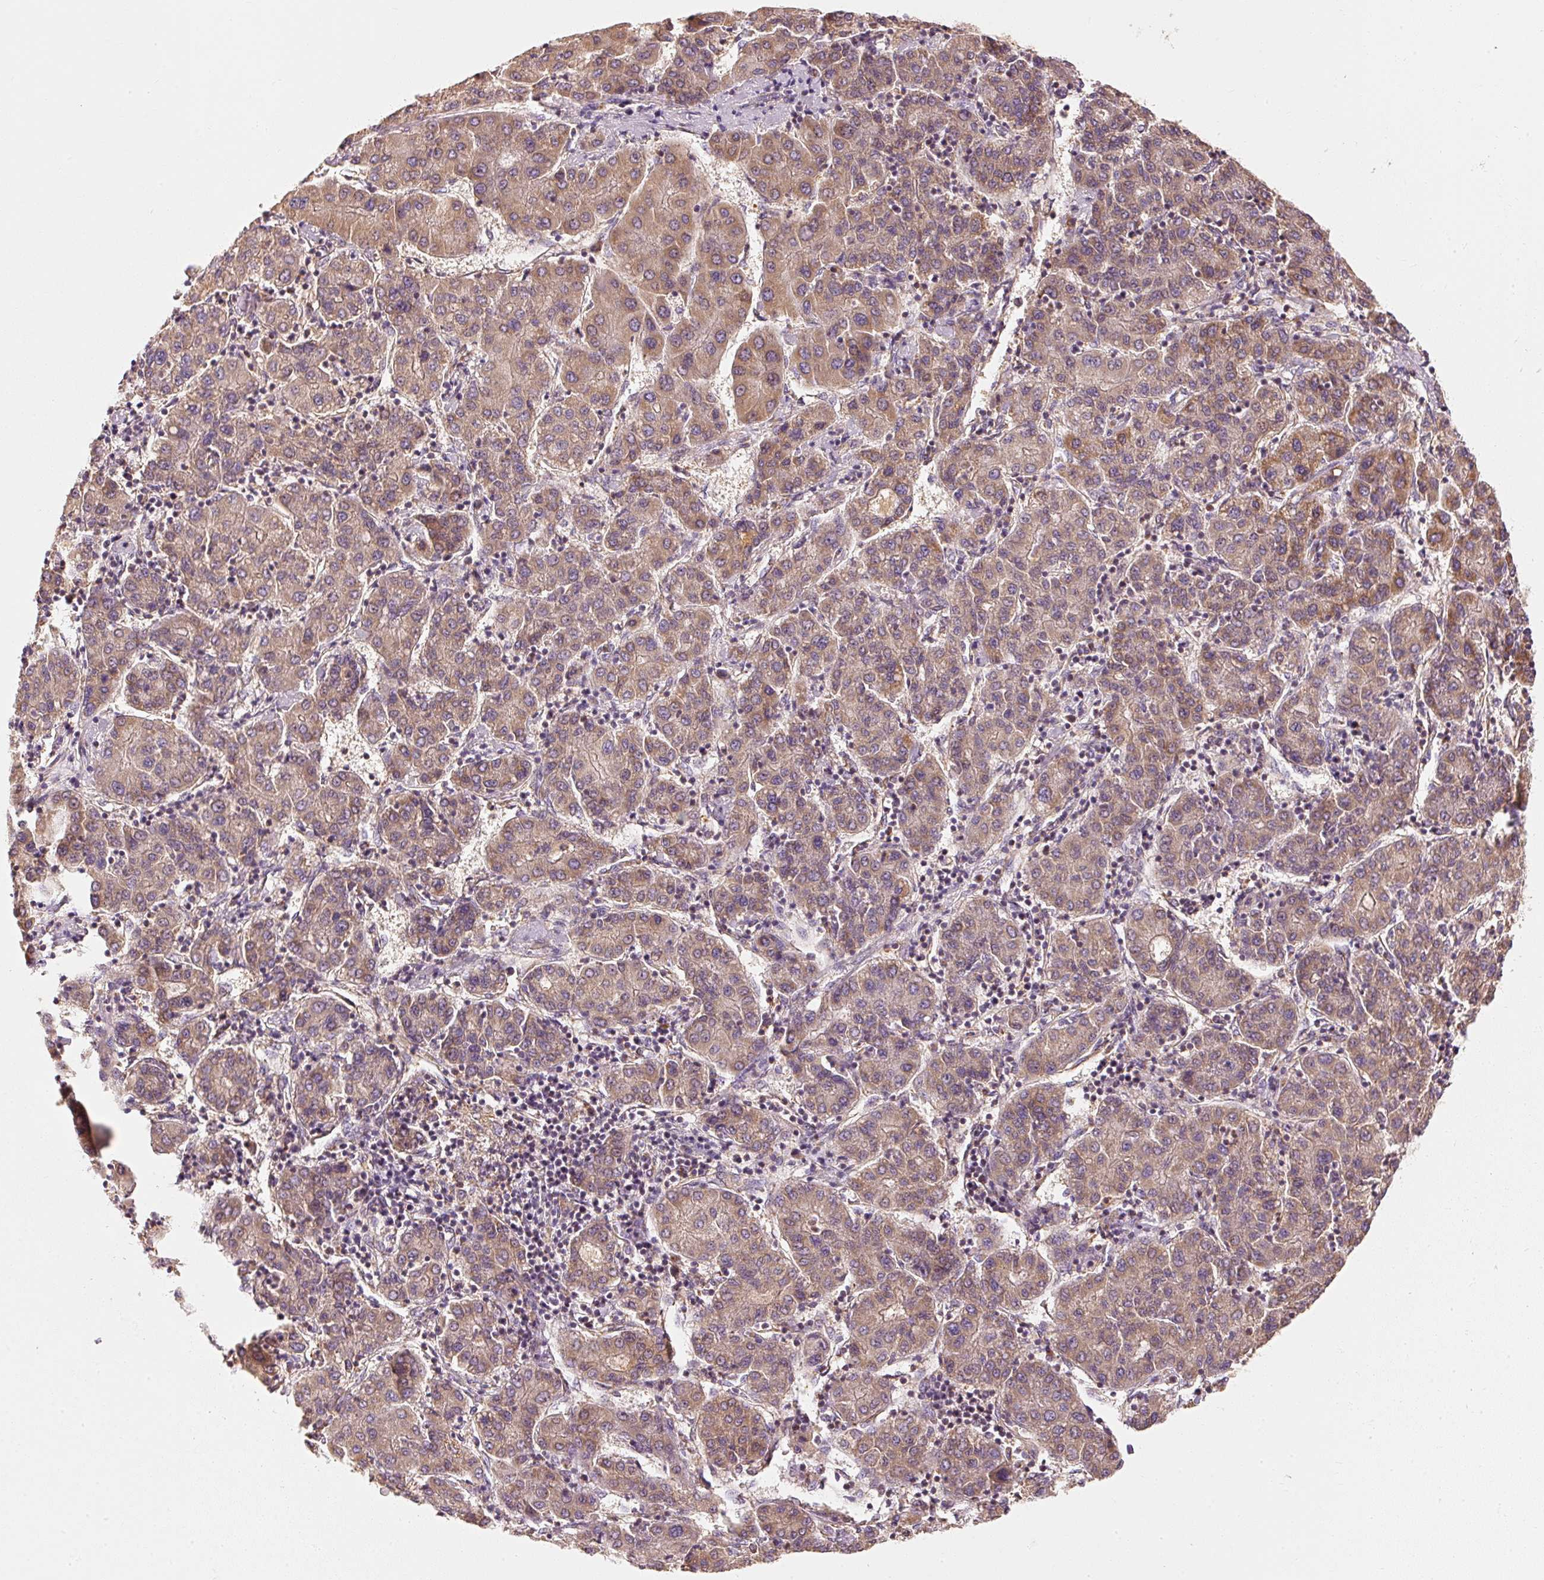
{"staining": {"intensity": "weak", "quantity": ">75%", "location": "cytoplasmic/membranous"}, "tissue": "liver cancer", "cell_type": "Tumor cells", "image_type": "cancer", "snomed": [{"axis": "morphology", "description": "Carcinoma, Hepatocellular, NOS"}, {"axis": "topography", "description": "Liver"}], "caption": "This is a micrograph of immunohistochemistry staining of hepatocellular carcinoma (liver), which shows weak expression in the cytoplasmic/membranous of tumor cells.", "gene": "TOMM40", "patient": {"sex": "male", "age": 65}}